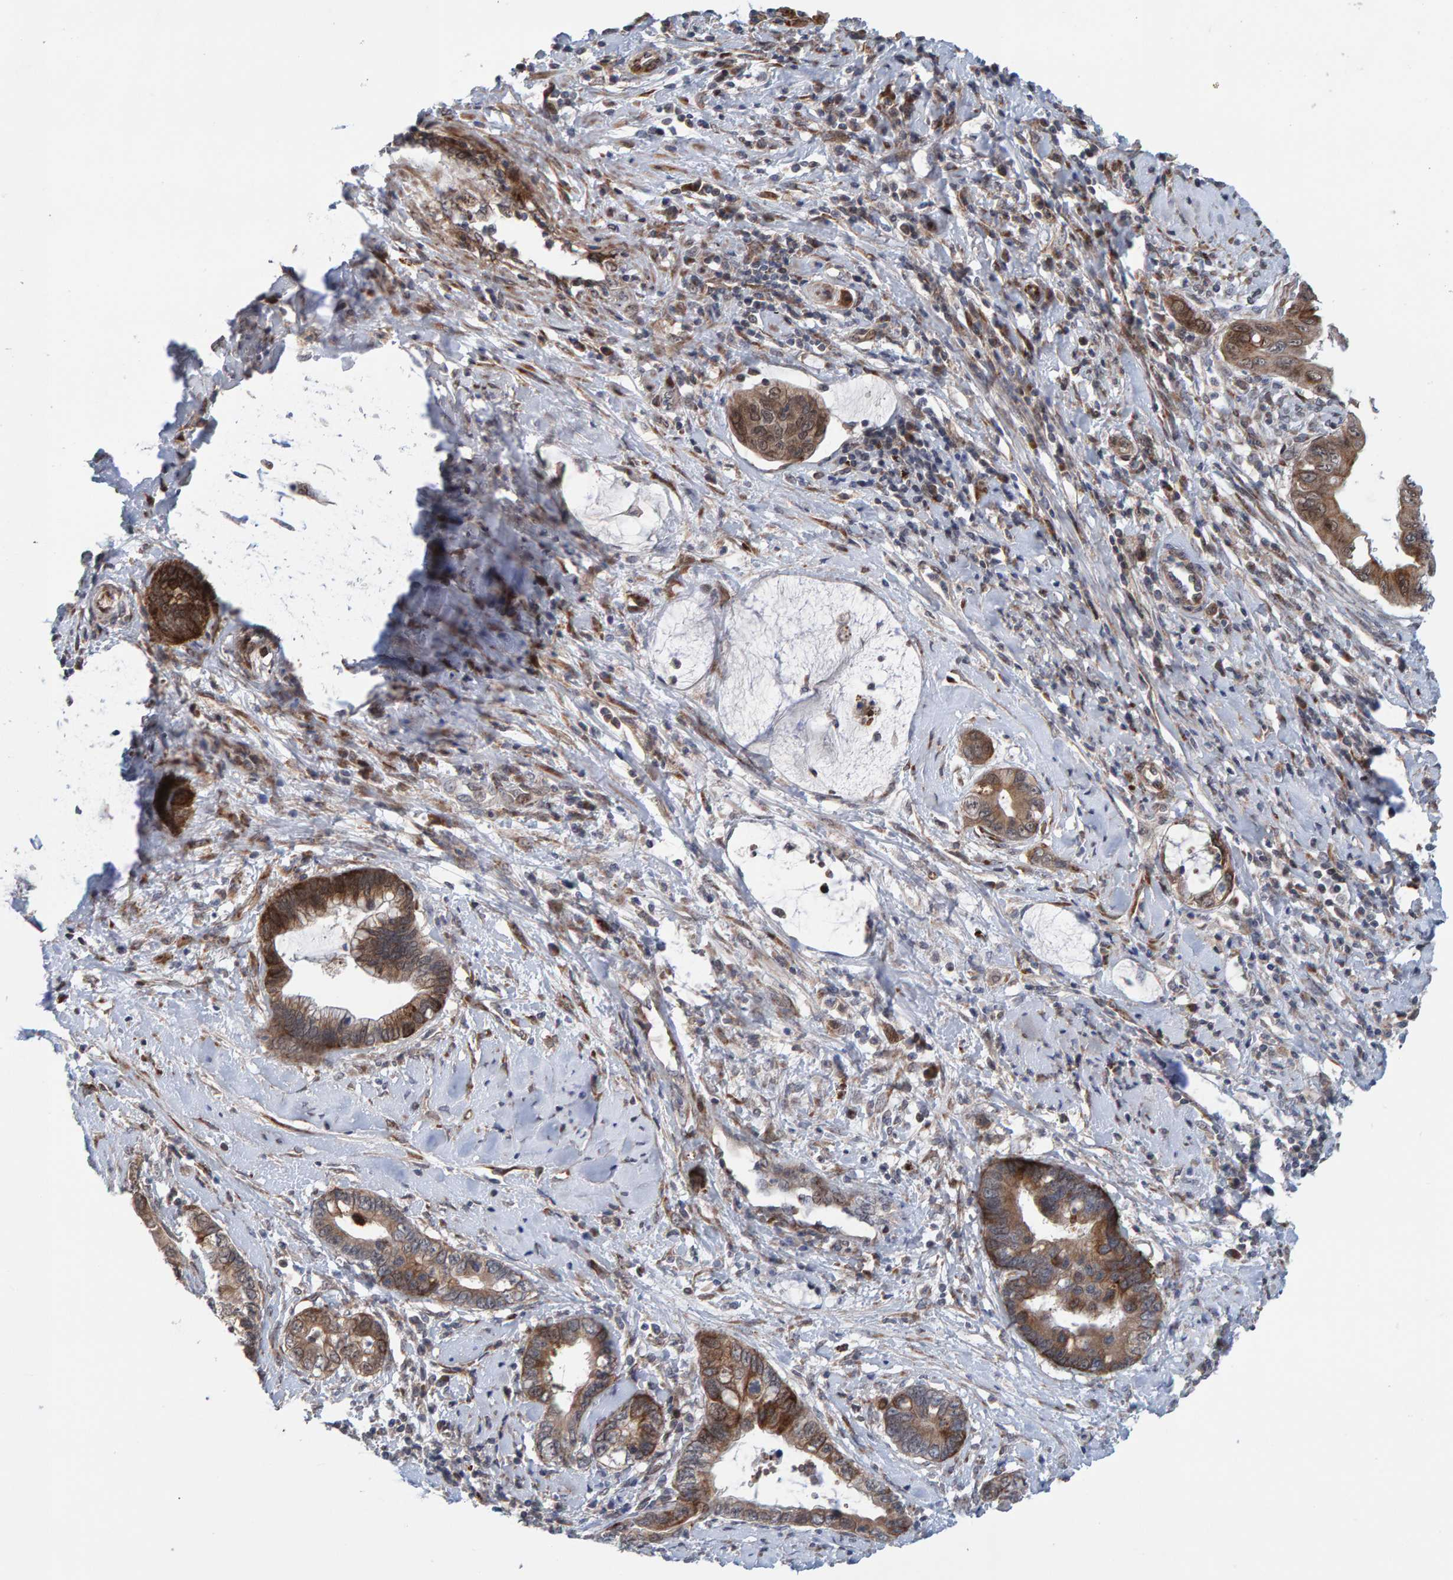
{"staining": {"intensity": "moderate", "quantity": ">75%", "location": "cytoplasmic/membranous"}, "tissue": "cervical cancer", "cell_type": "Tumor cells", "image_type": "cancer", "snomed": [{"axis": "morphology", "description": "Adenocarcinoma, NOS"}, {"axis": "topography", "description": "Cervix"}], "caption": "Tumor cells display medium levels of moderate cytoplasmic/membranous positivity in approximately >75% of cells in human cervical adenocarcinoma.", "gene": "MFSD6L", "patient": {"sex": "female", "age": 44}}